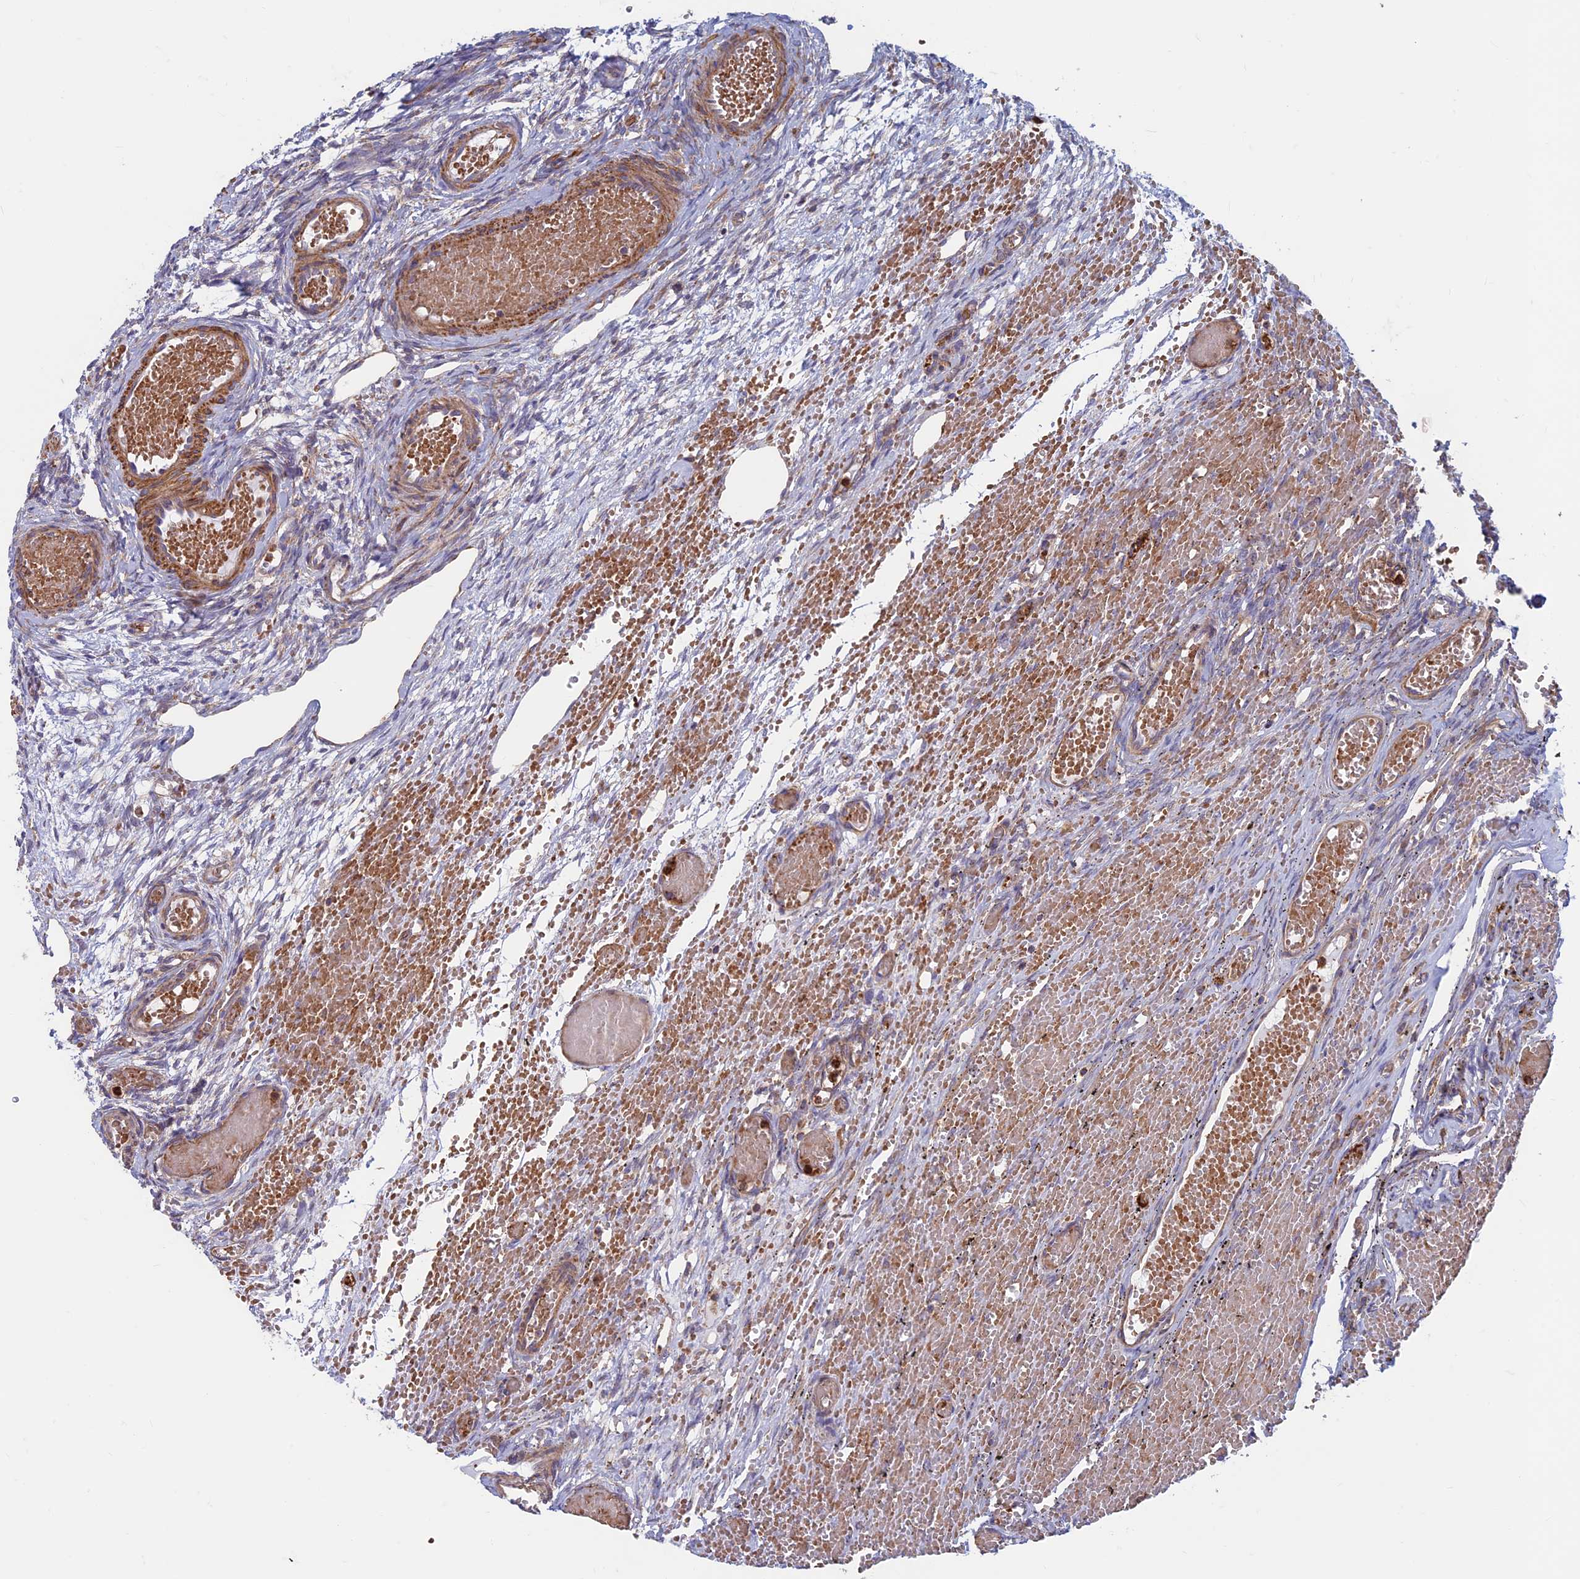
{"staining": {"intensity": "weak", "quantity": "<25%", "location": "cytoplasmic/membranous"}, "tissue": "ovary", "cell_type": "Ovarian stroma cells", "image_type": "normal", "snomed": [{"axis": "morphology", "description": "Adenocarcinoma, NOS"}, {"axis": "topography", "description": "Endometrium"}], "caption": "This is a photomicrograph of immunohistochemistry (IHC) staining of normal ovary, which shows no expression in ovarian stroma cells.", "gene": "DNM1L", "patient": {"sex": "female", "age": 32}}